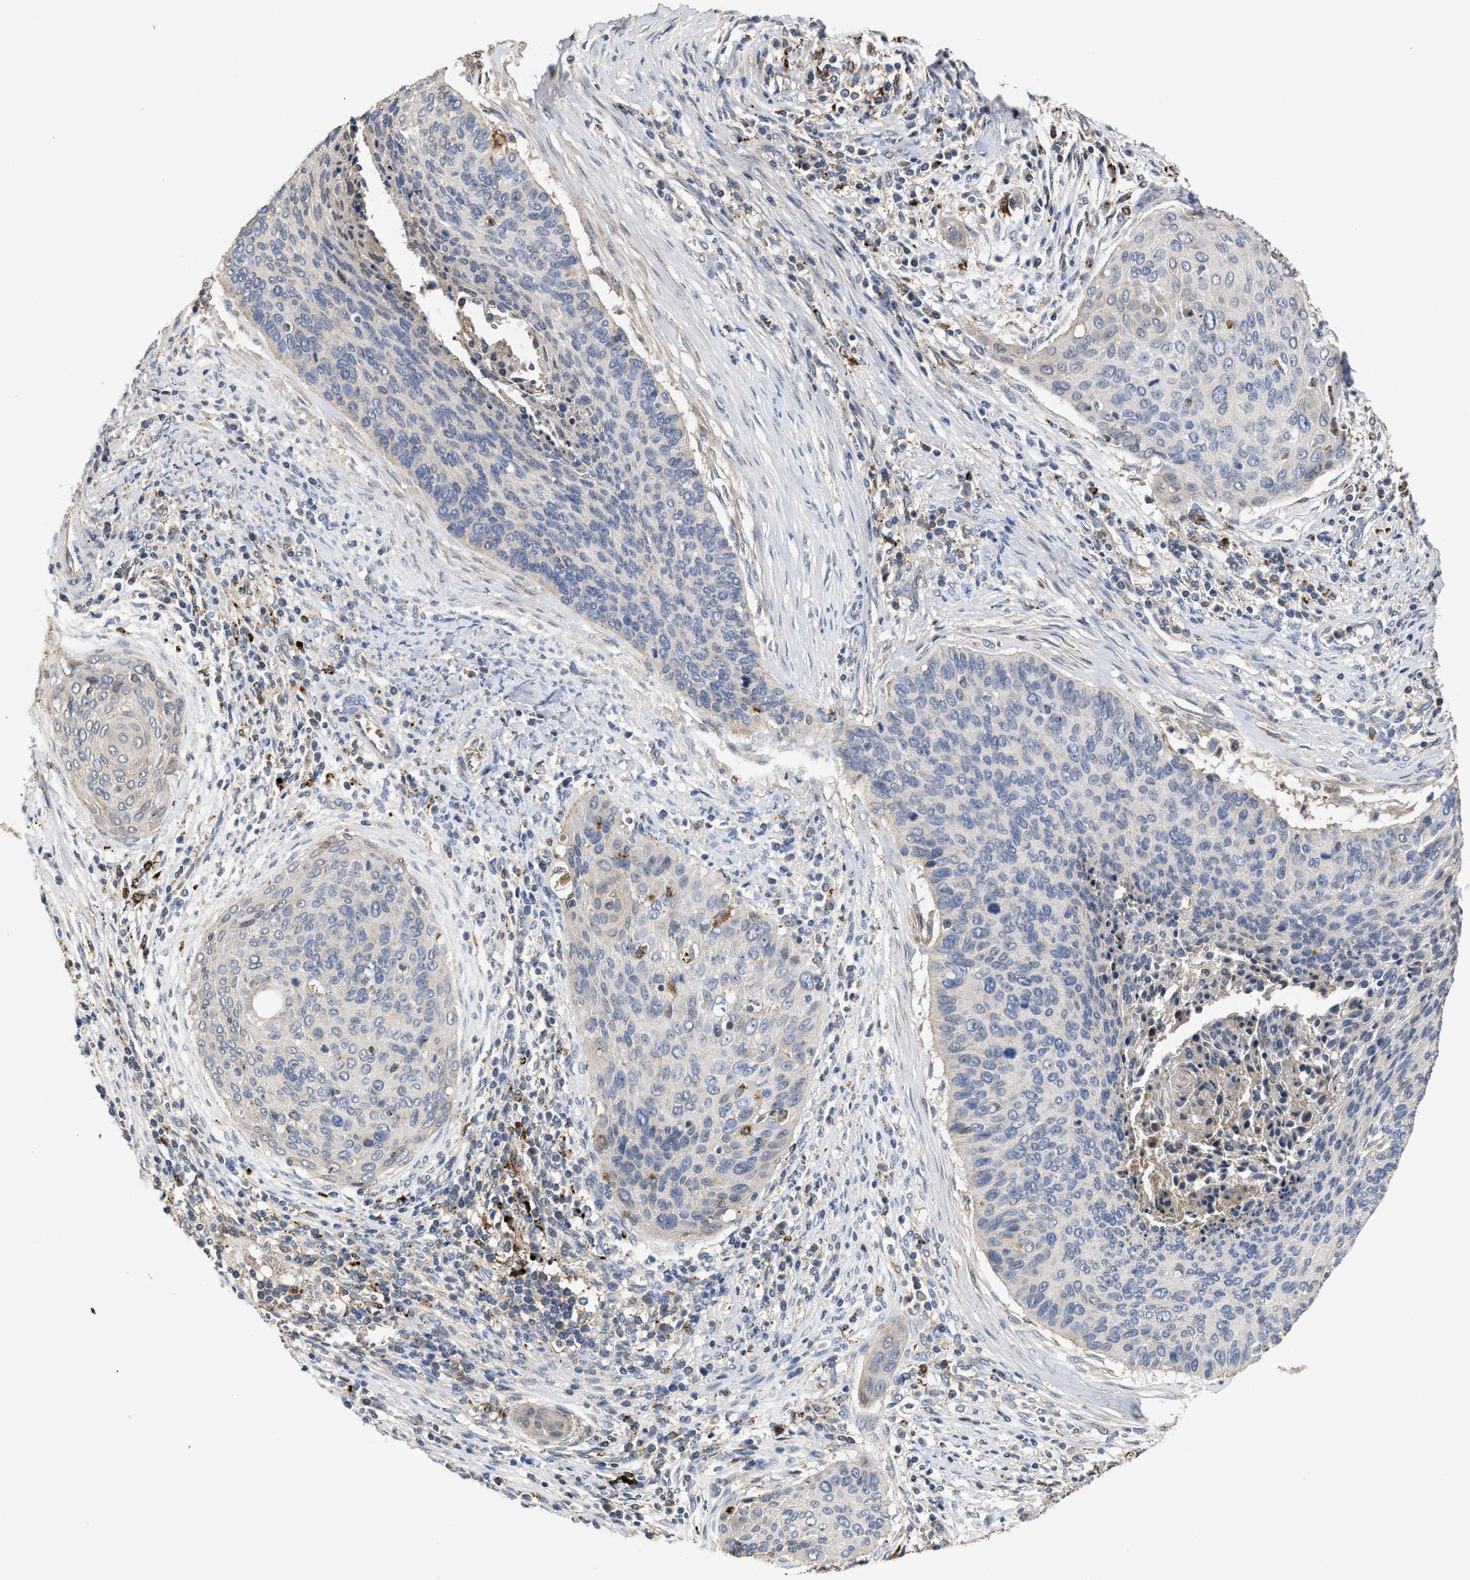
{"staining": {"intensity": "negative", "quantity": "none", "location": "none"}, "tissue": "cervical cancer", "cell_type": "Tumor cells", "image_type": "cancer", "snomed": [{"axis": "morphology", "description": "Squamous cell carcinoma, NOS"}, {"axis": "topography", "description": "Cervix"}], "caption": "DAB immunohistochemical staining of squamous cell carcinoma (cervical) displays no significant positivity in tumor cells.", "gene": "ELMO3", "patient": {"sex": "female", "age": 55}}